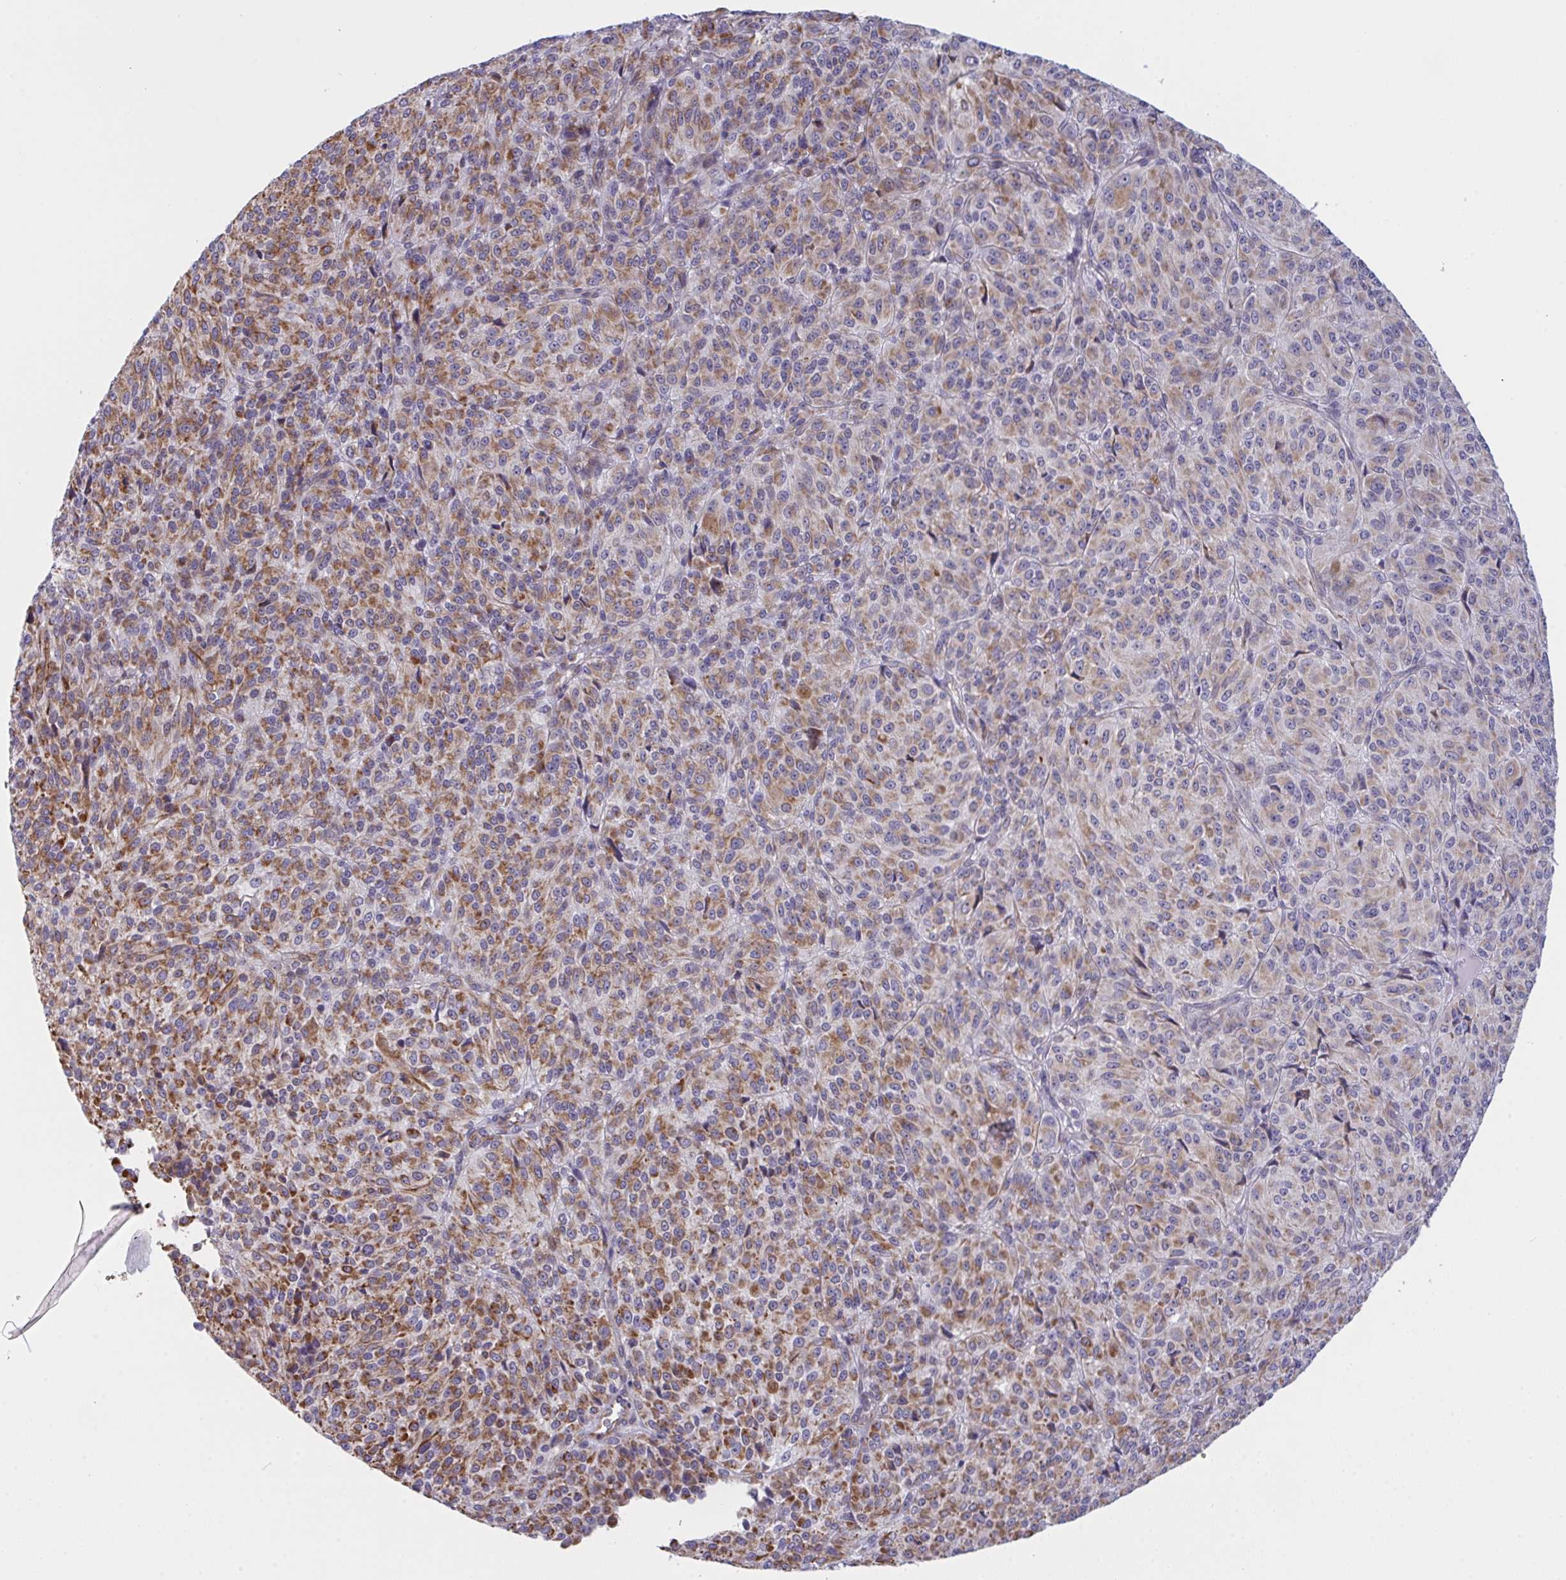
{"staining": {"intensity": "moderate", "quantity": ">75%", "location": "cytoplasmic/membranous"}, "tissue": "melanoma", "cell_type": "Tumor cells", "image_type": "cancer", "snomed": [{"axis": "morphology", "description": "Malignant melanoma, Metastatic site"}, {"axis": "topography", "description": "Brain"}], "caption": "Tumor cells display moderate cytoplasmic/membranous expression in about >75% of cells in malignant melanoma (metastatic site).", "gene": "DCBLD1", "patient": {"sex": "female", "age": 56}}